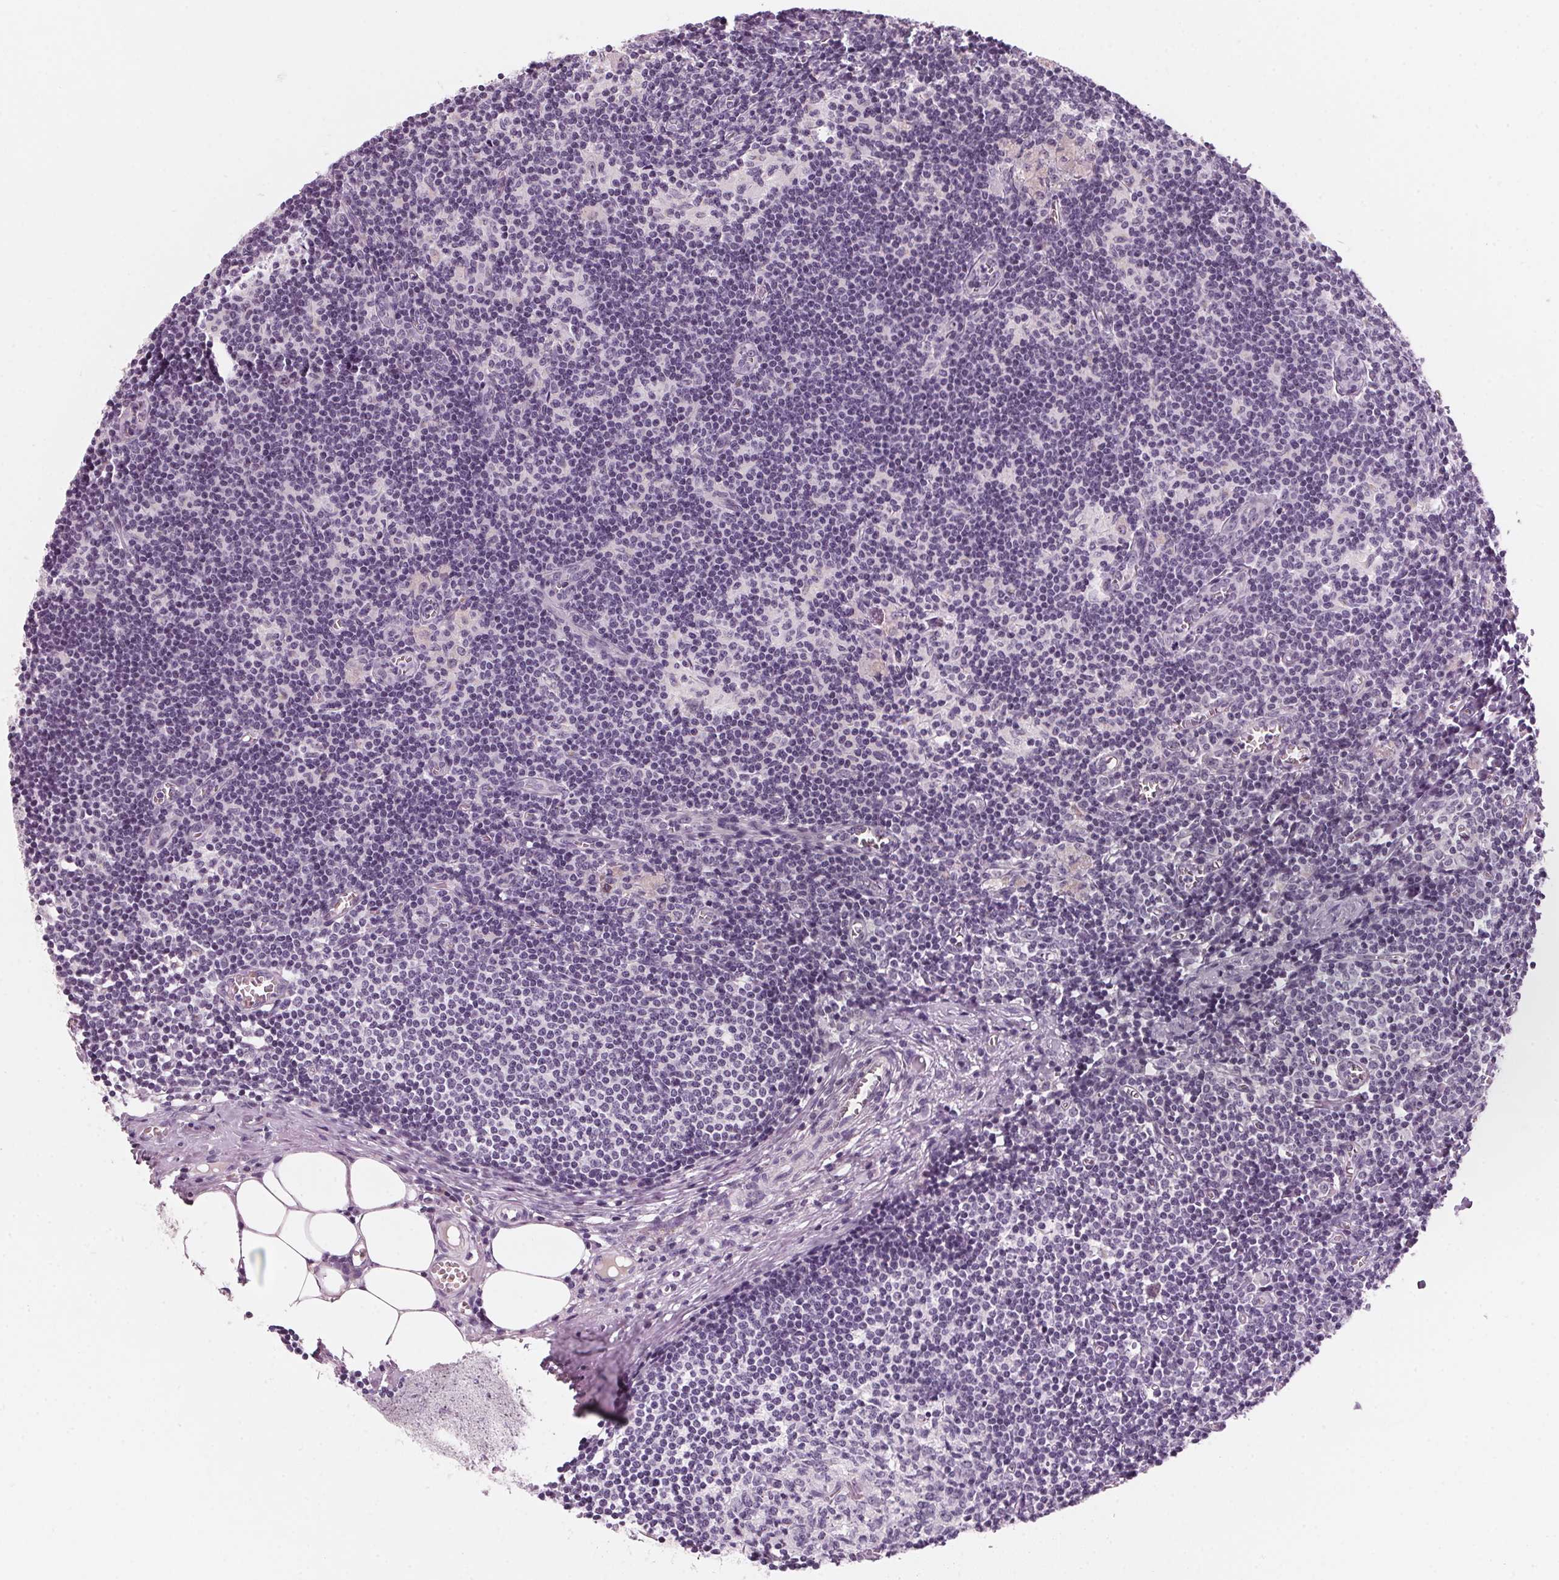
{"staining": {"intensity": "negative", "quantity": "none", "location": "none"}, "tissue": "lymph node", "cell_type": "Germinal center cells", "image_type": "normal", "snomed": [{"axis": "morphology", "description": "Normal tissue, NOS"}, {"axis": "topography", "description": "Lymph node"}], "caption": "Germinal center cells show no significant protein staining in unremarkable lymph node.", "gene": "DNTTIP2", "patient": {"sex": "female", "age": 52}}